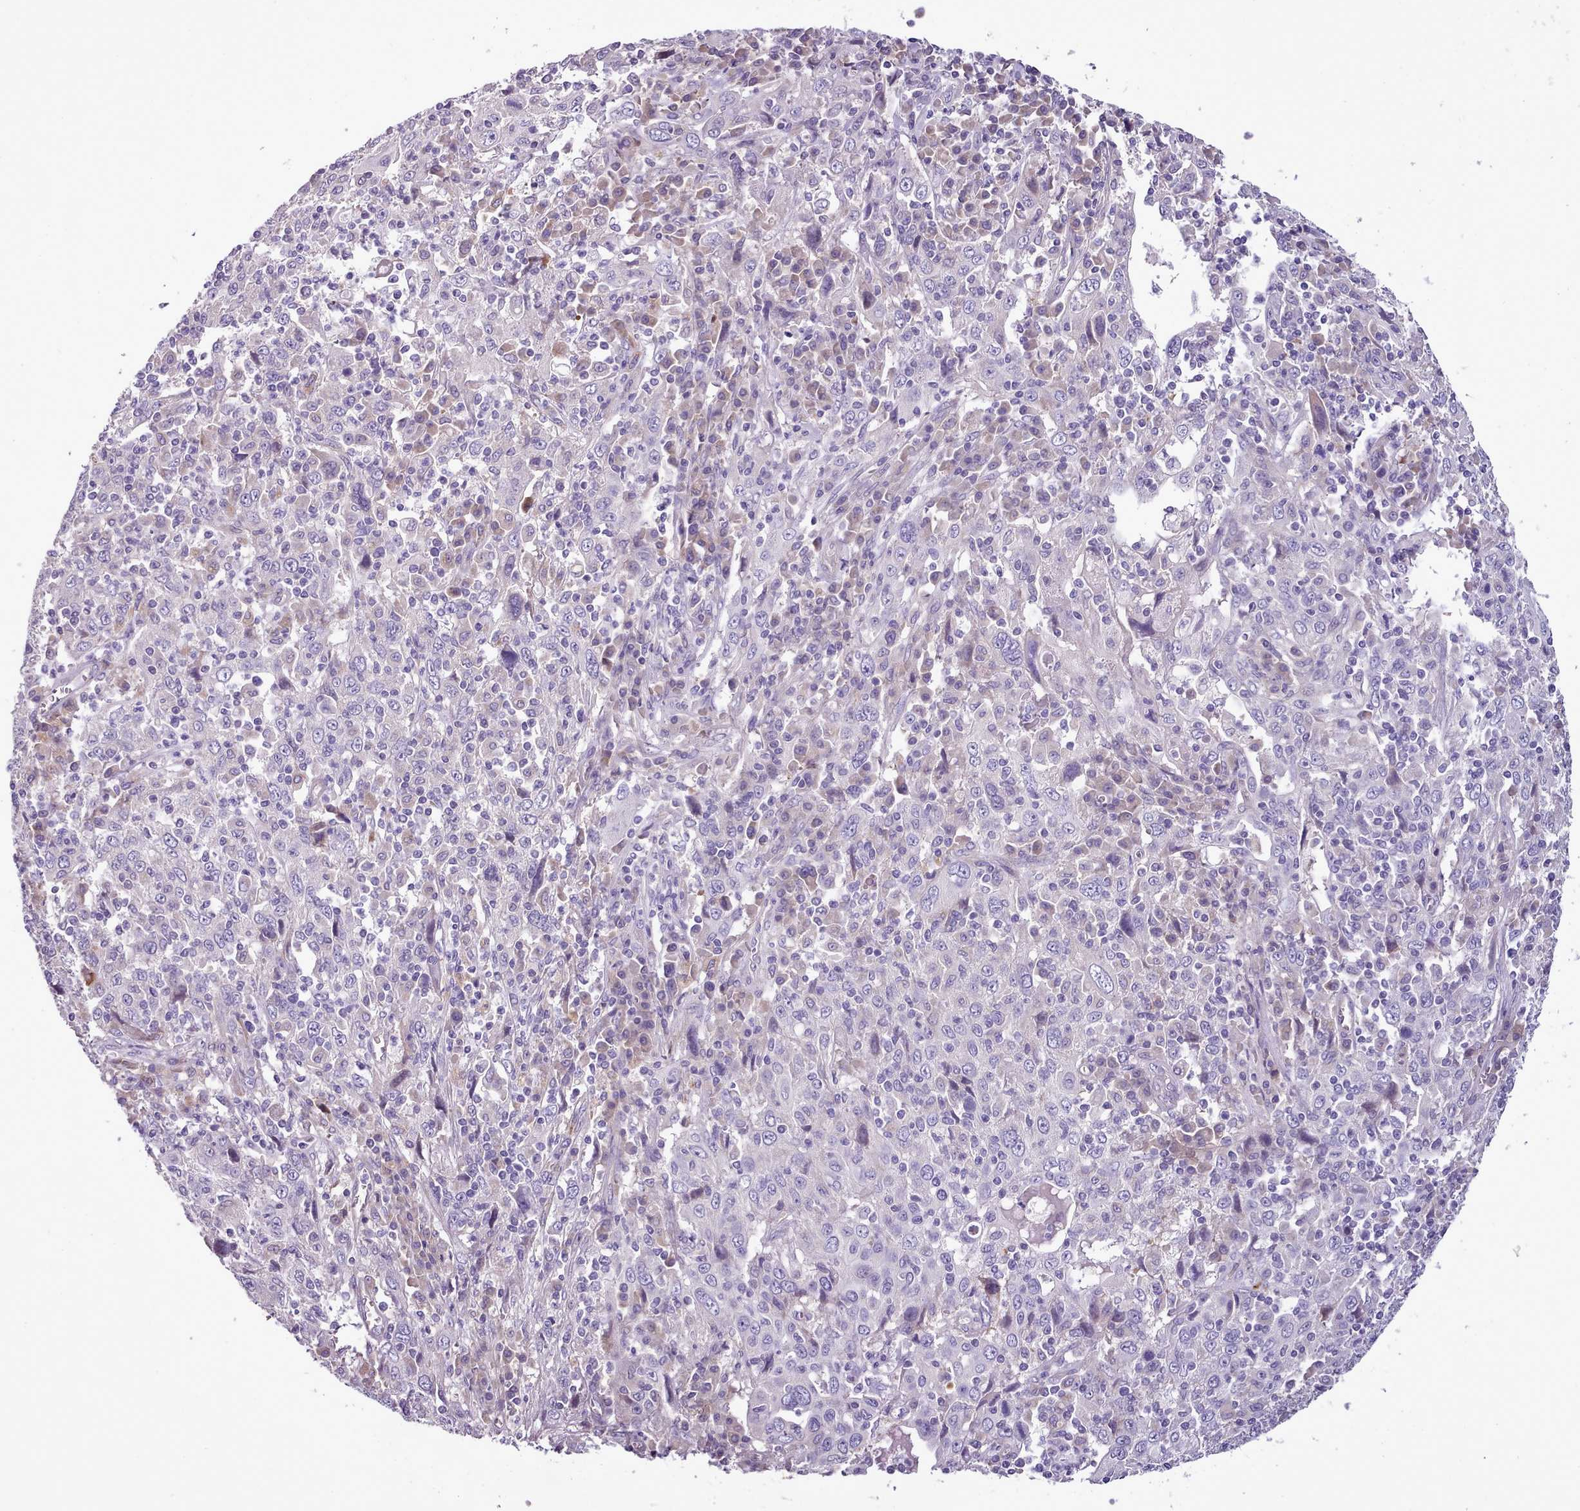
{"staining": {"intensity": "negative", "quantity": "none", "location": "none"}, "tissue": "cervical cancer", "cell_type": "Tumor cells", "image_type": "cancer", "snomed": [{"axis": "morphology", "description": "Squamous cell carcinoma, NOS"}, {"axis": "topography", "description": "Cervix"}], "caption": "The image displays no significant expression in tumor cells of cervical cancer (squamous cell carcinoma).", "gene": "SETX", "patient": {"sex": "female", "age": 46}}